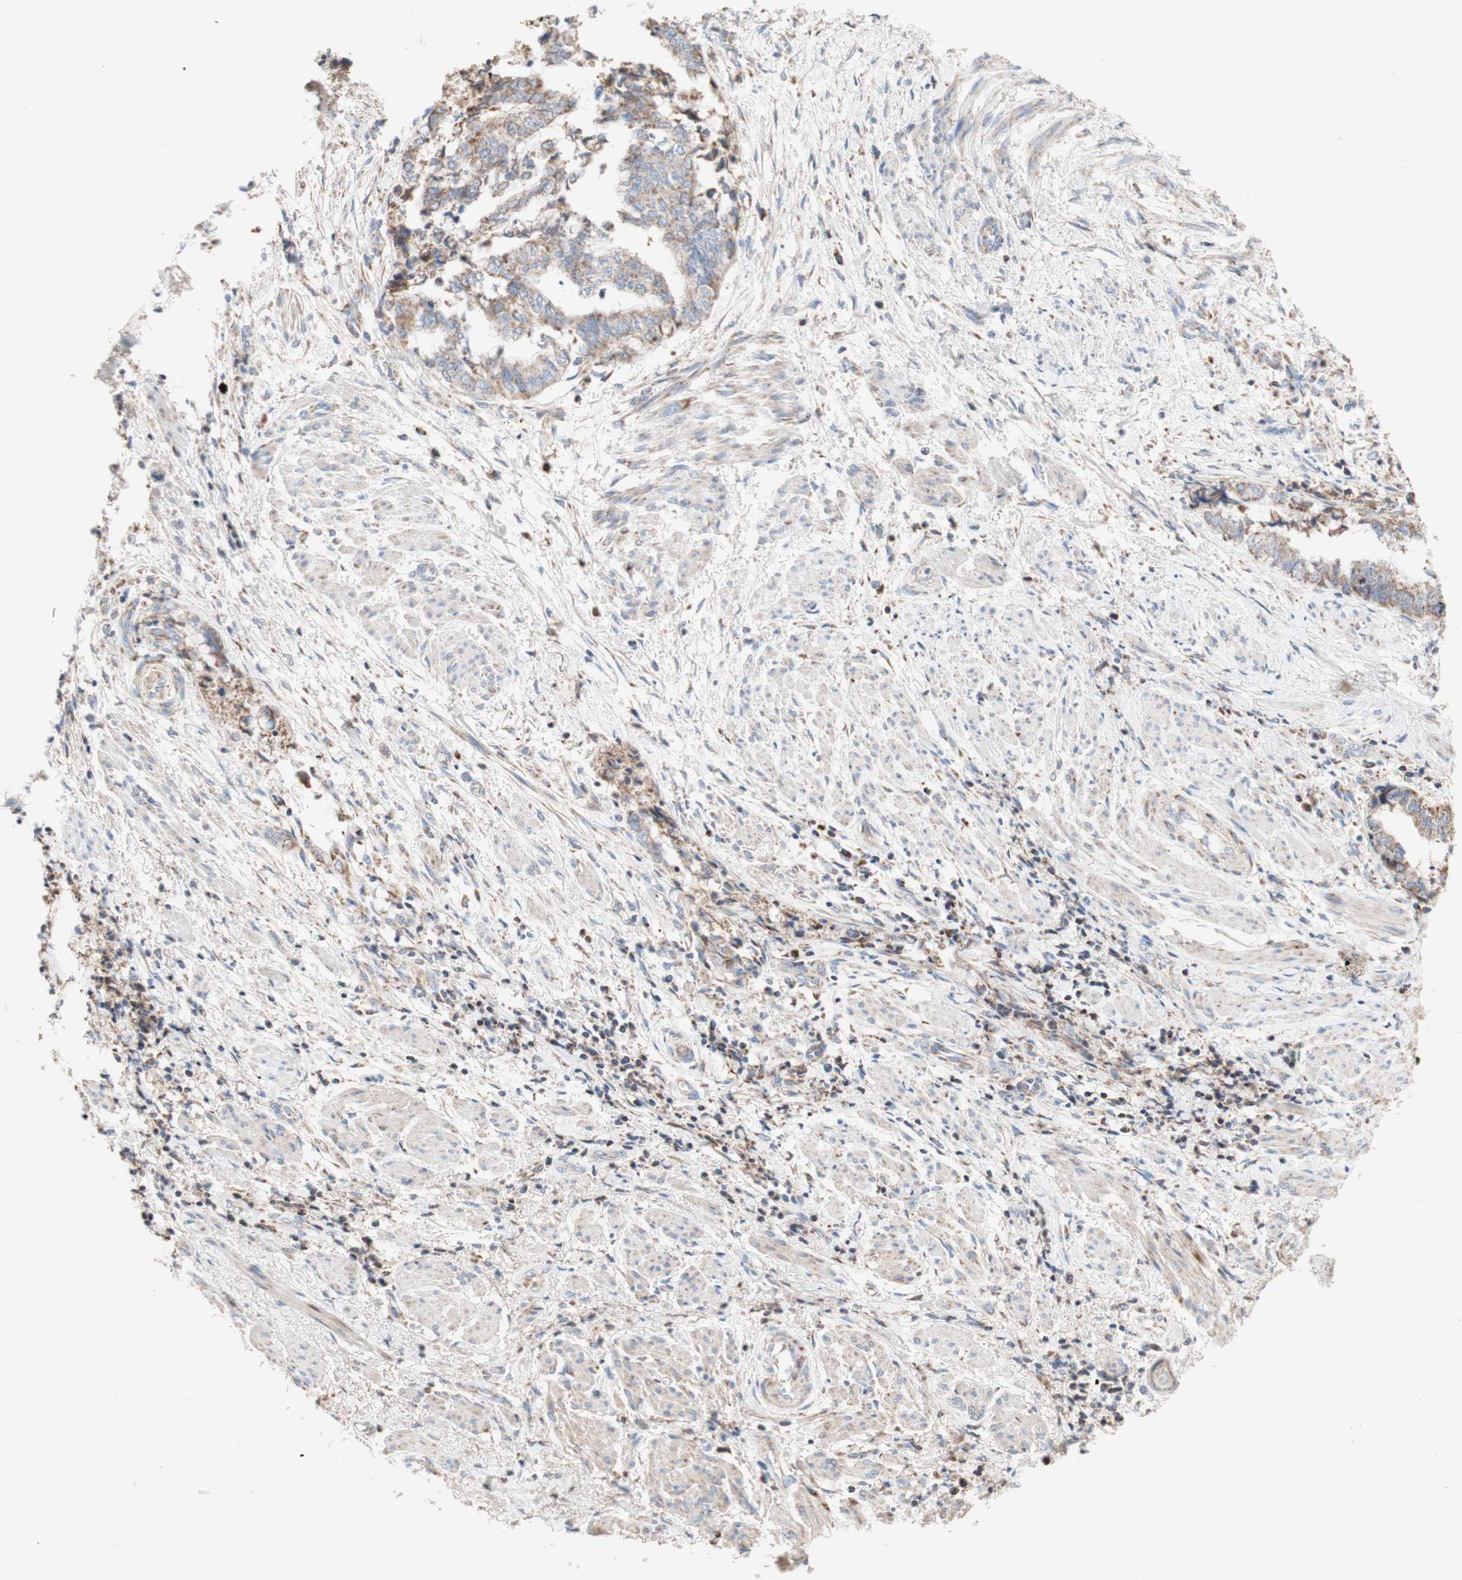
{"staining": {"intensity": "weak", "quantity": ">75%", "location": "cytoplasmic/membranous"}, "tissue": "endometrial cancer", "cell_type": "Tumor cells", "image_type": "cancer", "snomed": [{"axis": "morphology", "description": "Necrosis, NOS"}, {"axis": "morphology", "description": "Adenocarcinoma, NOS"}, {"axis": "topography", "description": "Endometrium"}], "caption": "Weak cytoplasmic/membranous protein positivity is present in approximately >75% of tumor cells in endometrial cancer.", "gene": "SDHB", "patient": {"sex": "female", "age": 79}}